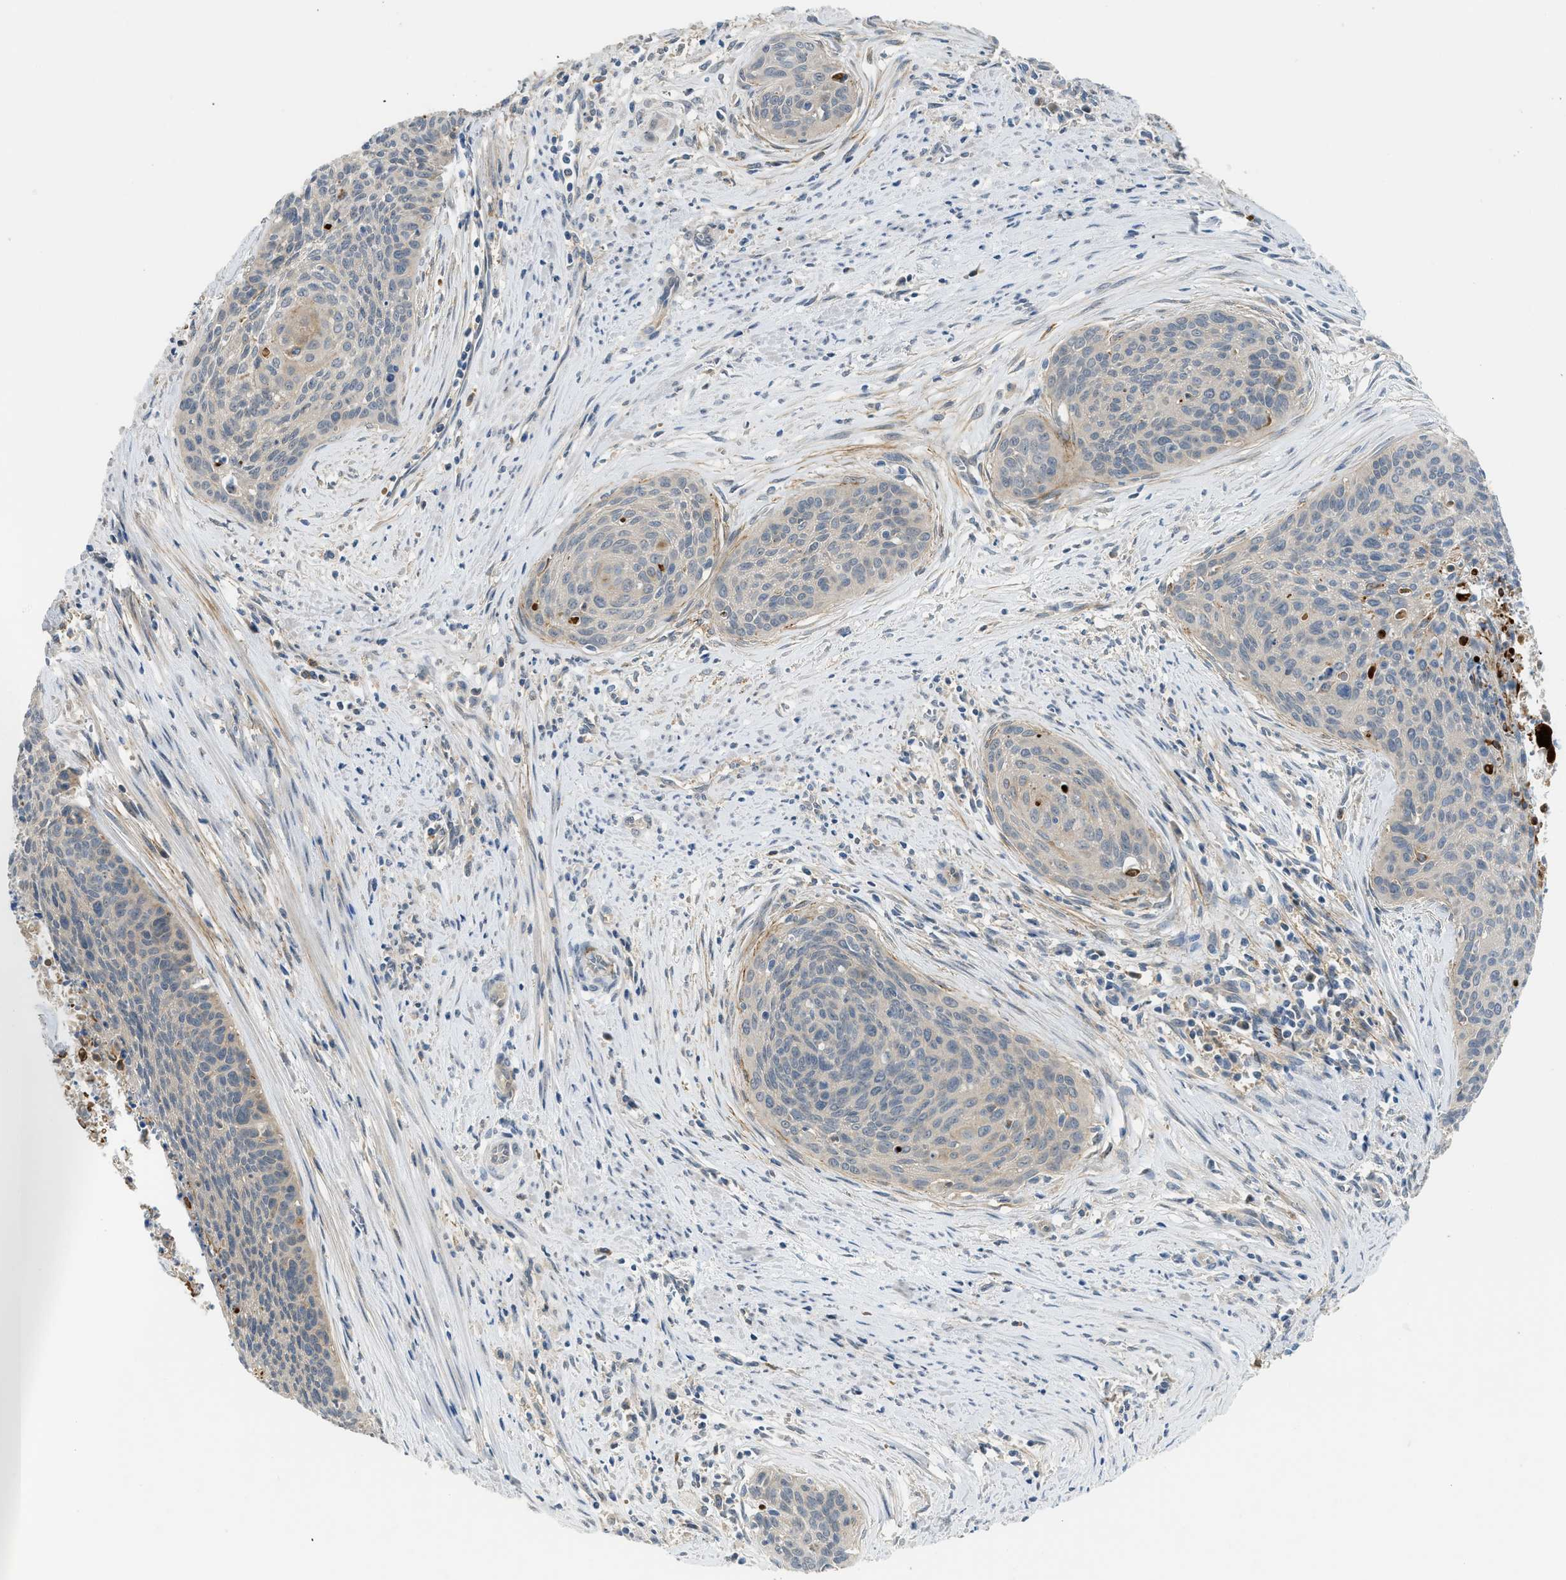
{"staining": {"intensity": "weak", "quantity": "<25%", "location": "cytoplasmic/membranous"}, "tissue": "cervical cancer", "cell_type": "Tumor cells", "image_type": "cancer", "snomed": [{"axis": "morphology", "description": "Squamous cell carcinoma, NOS"}, {"axis": "topography", "description": "Cervix"}], "caption": "Tumor cells are negative for brown protein staining in cervical squamous cell carcinoma.", "gene": "RHBDF2", "patient": {"sex": "female", "age": 55}}